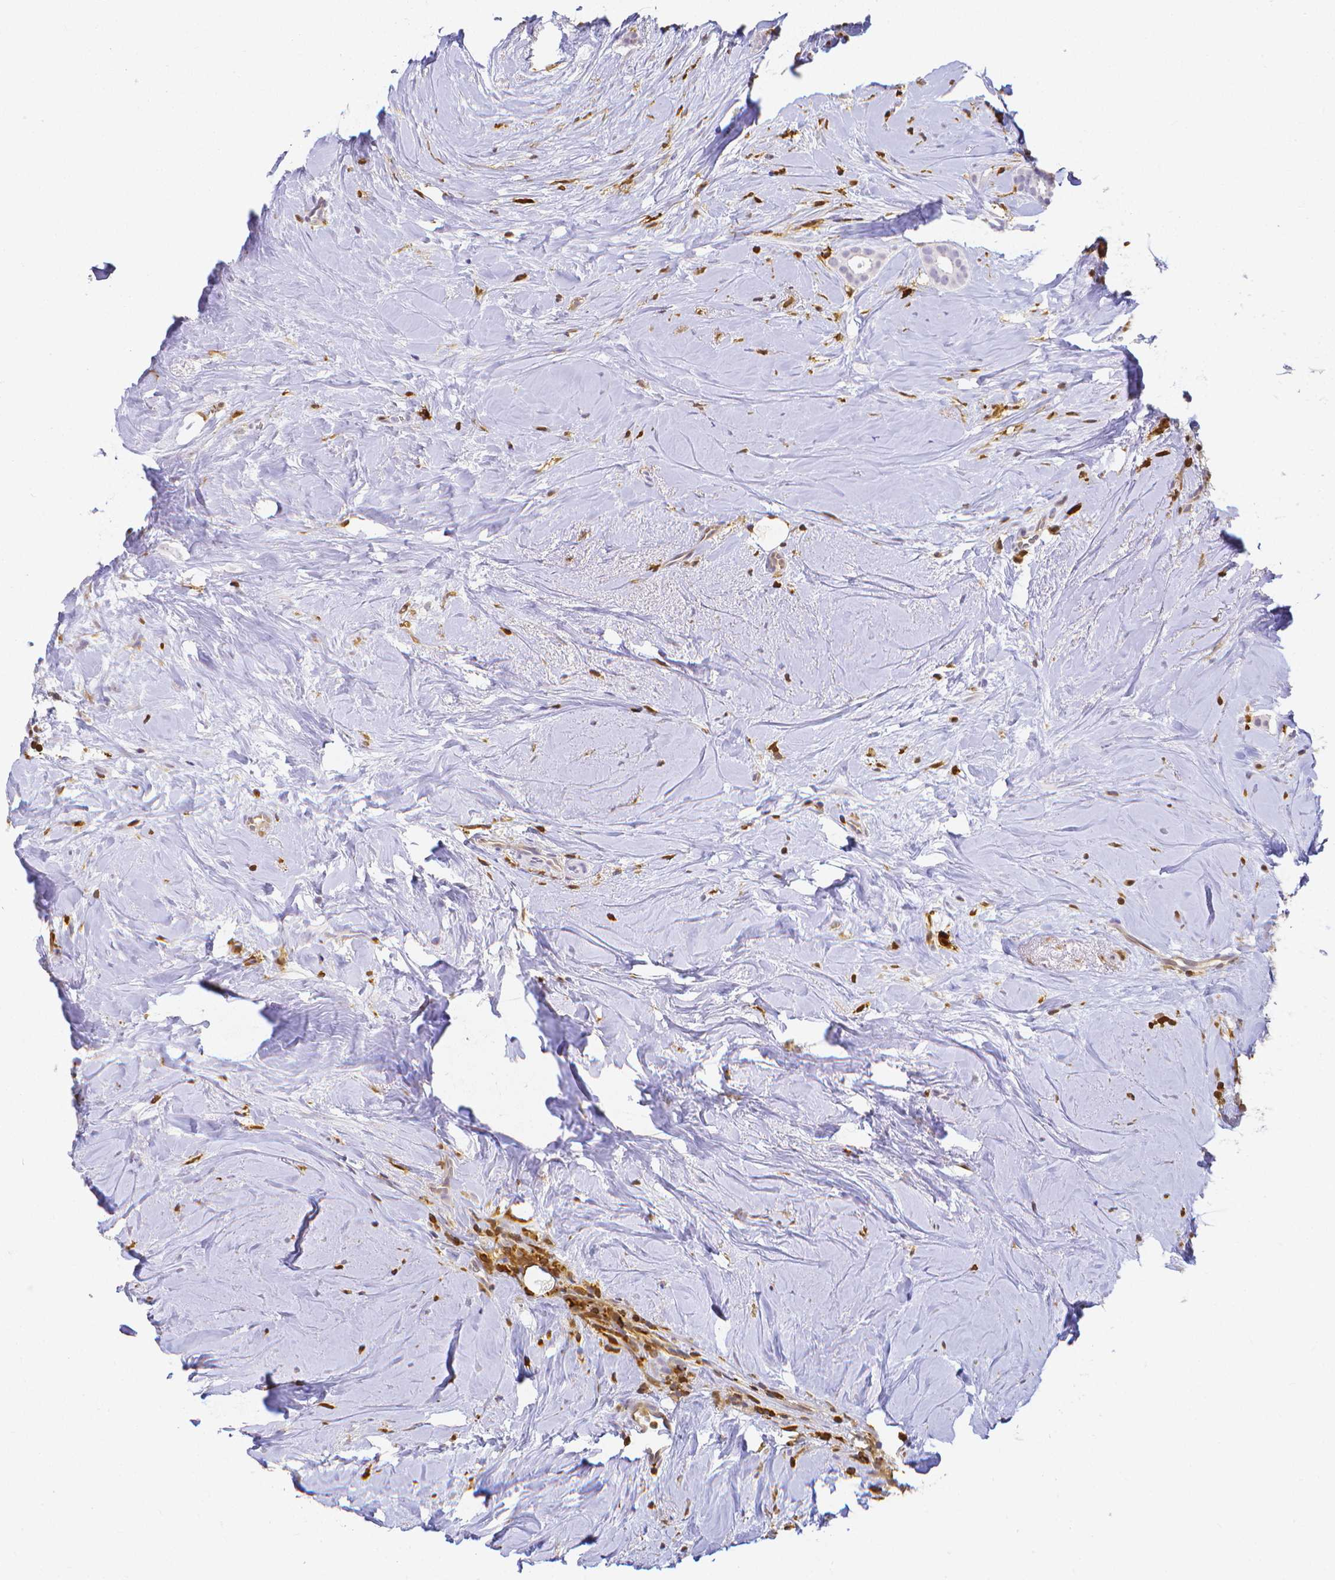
{"staining": {"intensity": "negative", "quantity": "none", "location": "none"}, "tissue": "breast cancer", "cell_type": "Tumor cells", "image_type": "cancer", "snomed": [{"axis": "morphology", "description": "Duct carcinoma"}, {"axis": "topography", "description": "Breast"}], "caption": "Photomicrograph shows no protein staining in tumor cells of intraductal carcinoma (breast) tissue.", "gene": "COTL1", "patient": {"sex": "female", "age": 65}}